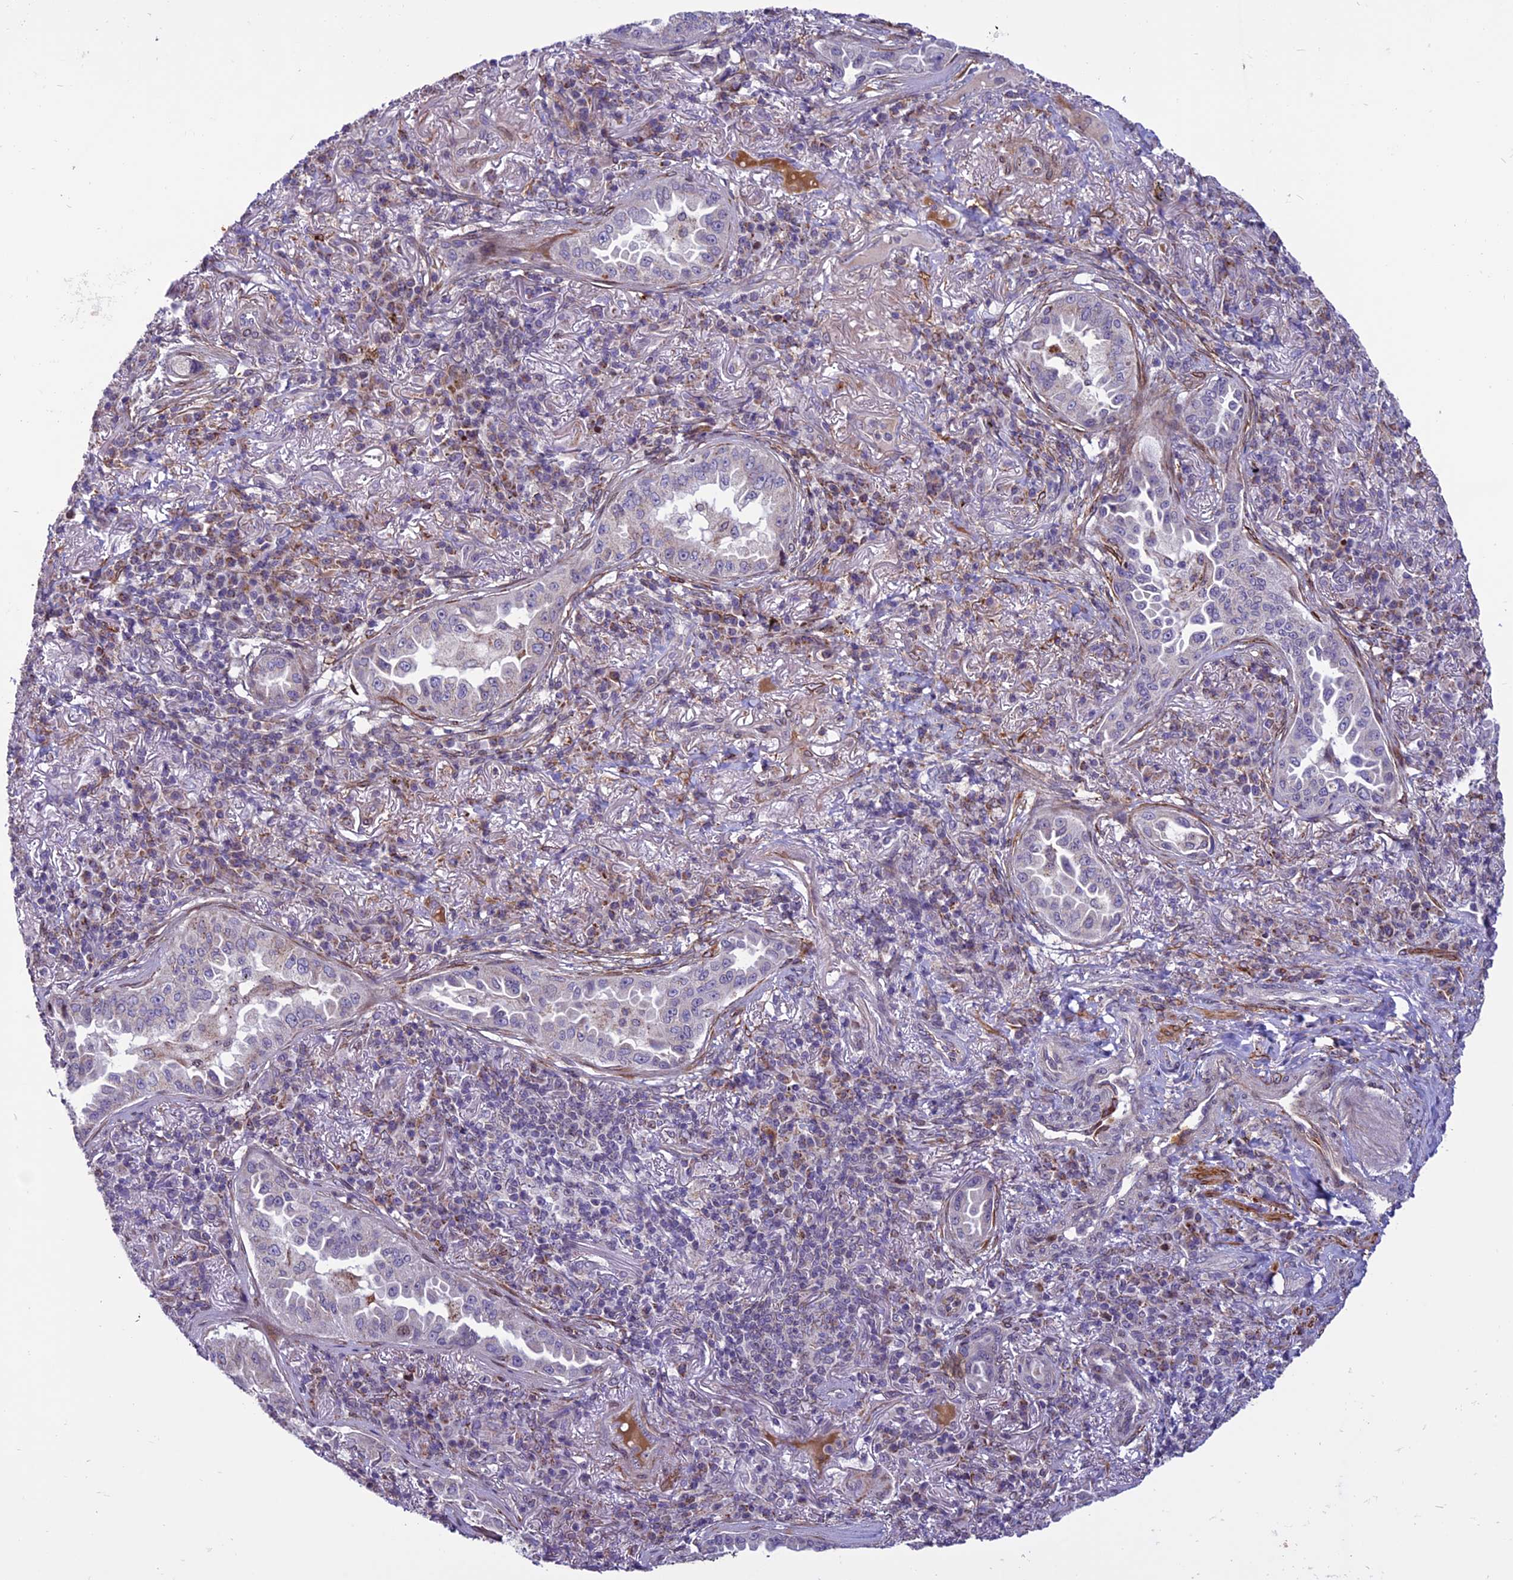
{"staining": {"intensity": "weak", "quantity": "<25%", "location": "cytoplasmic/membranous"}, "tissue": "lung cancer", "cell_type": "Tumor cells", "image_type": "cancer", "snomed": [{"axis": "morphology", "description": "Adenocarcinoma, NOS"}, {"axis": "topography", "description": "Lung"}], "caption": "Adenocarcinoma (lung) was stained to show a protein in brown. There is no significant staining in tumor cells. Nuclei are stained in blue.", "gene": "MIEF2", "patient": {"sex": "female", "age": 69}}